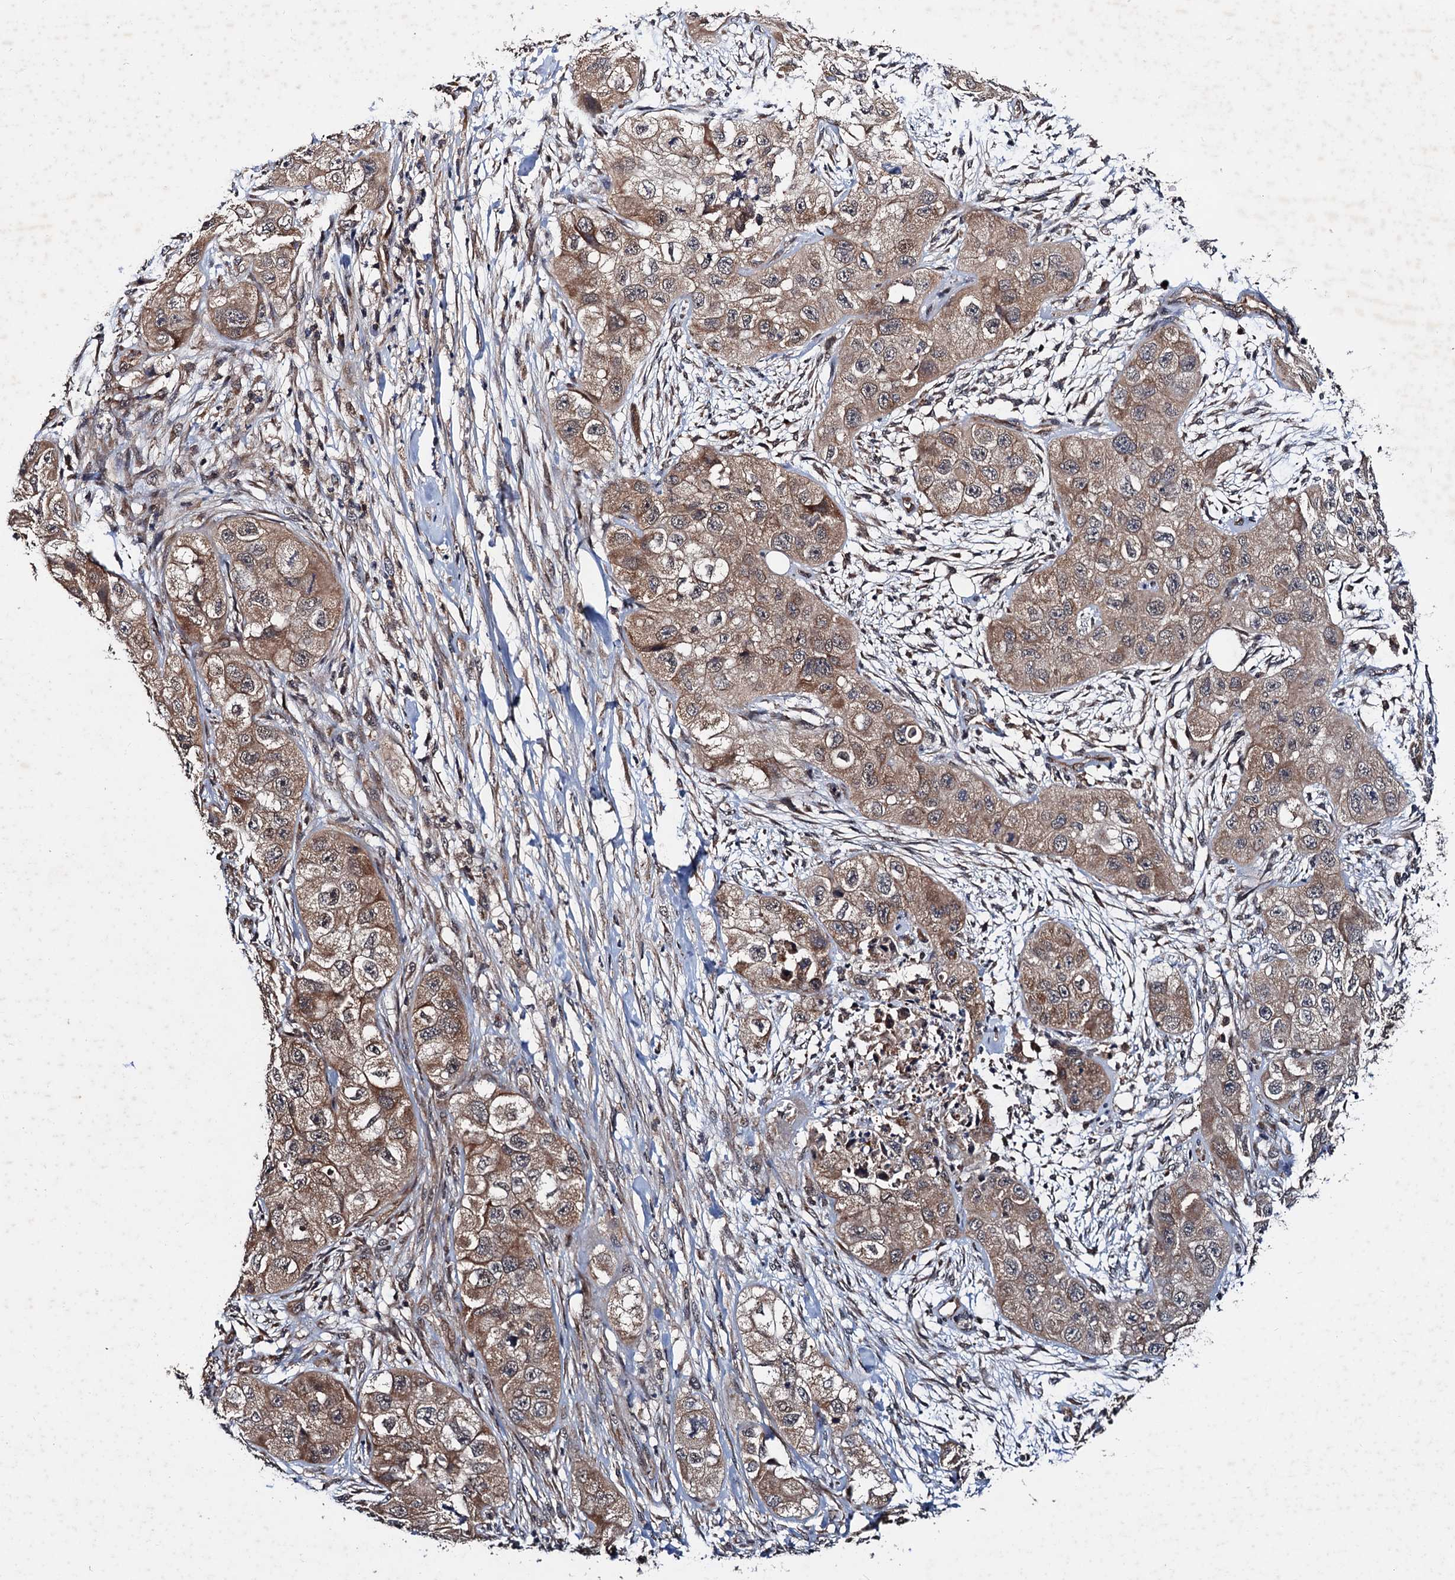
{"staining": {"intensity": "moderate", "quantity": ">75%", "location": "cytoplasmic/membranous,nuclear"}, "tissue": "skin cancer", "cell_type": "Tumor cells", "image_type": "cancer", "snomed": [{"axis": "morphology", "description": "Squamous cell carcinoma, NOS"}, {"axis": "topography", "description": "Skin"}, {"axis": "topography", "description": "Subcutis"}], "caption": "A brown stain shows moderate cytoplasmic/membranous and nuclear positivity of a protein in skin cancer tumor cells.", "gene": "NAA16", "patient": {"sex": "male", "age": 73}}